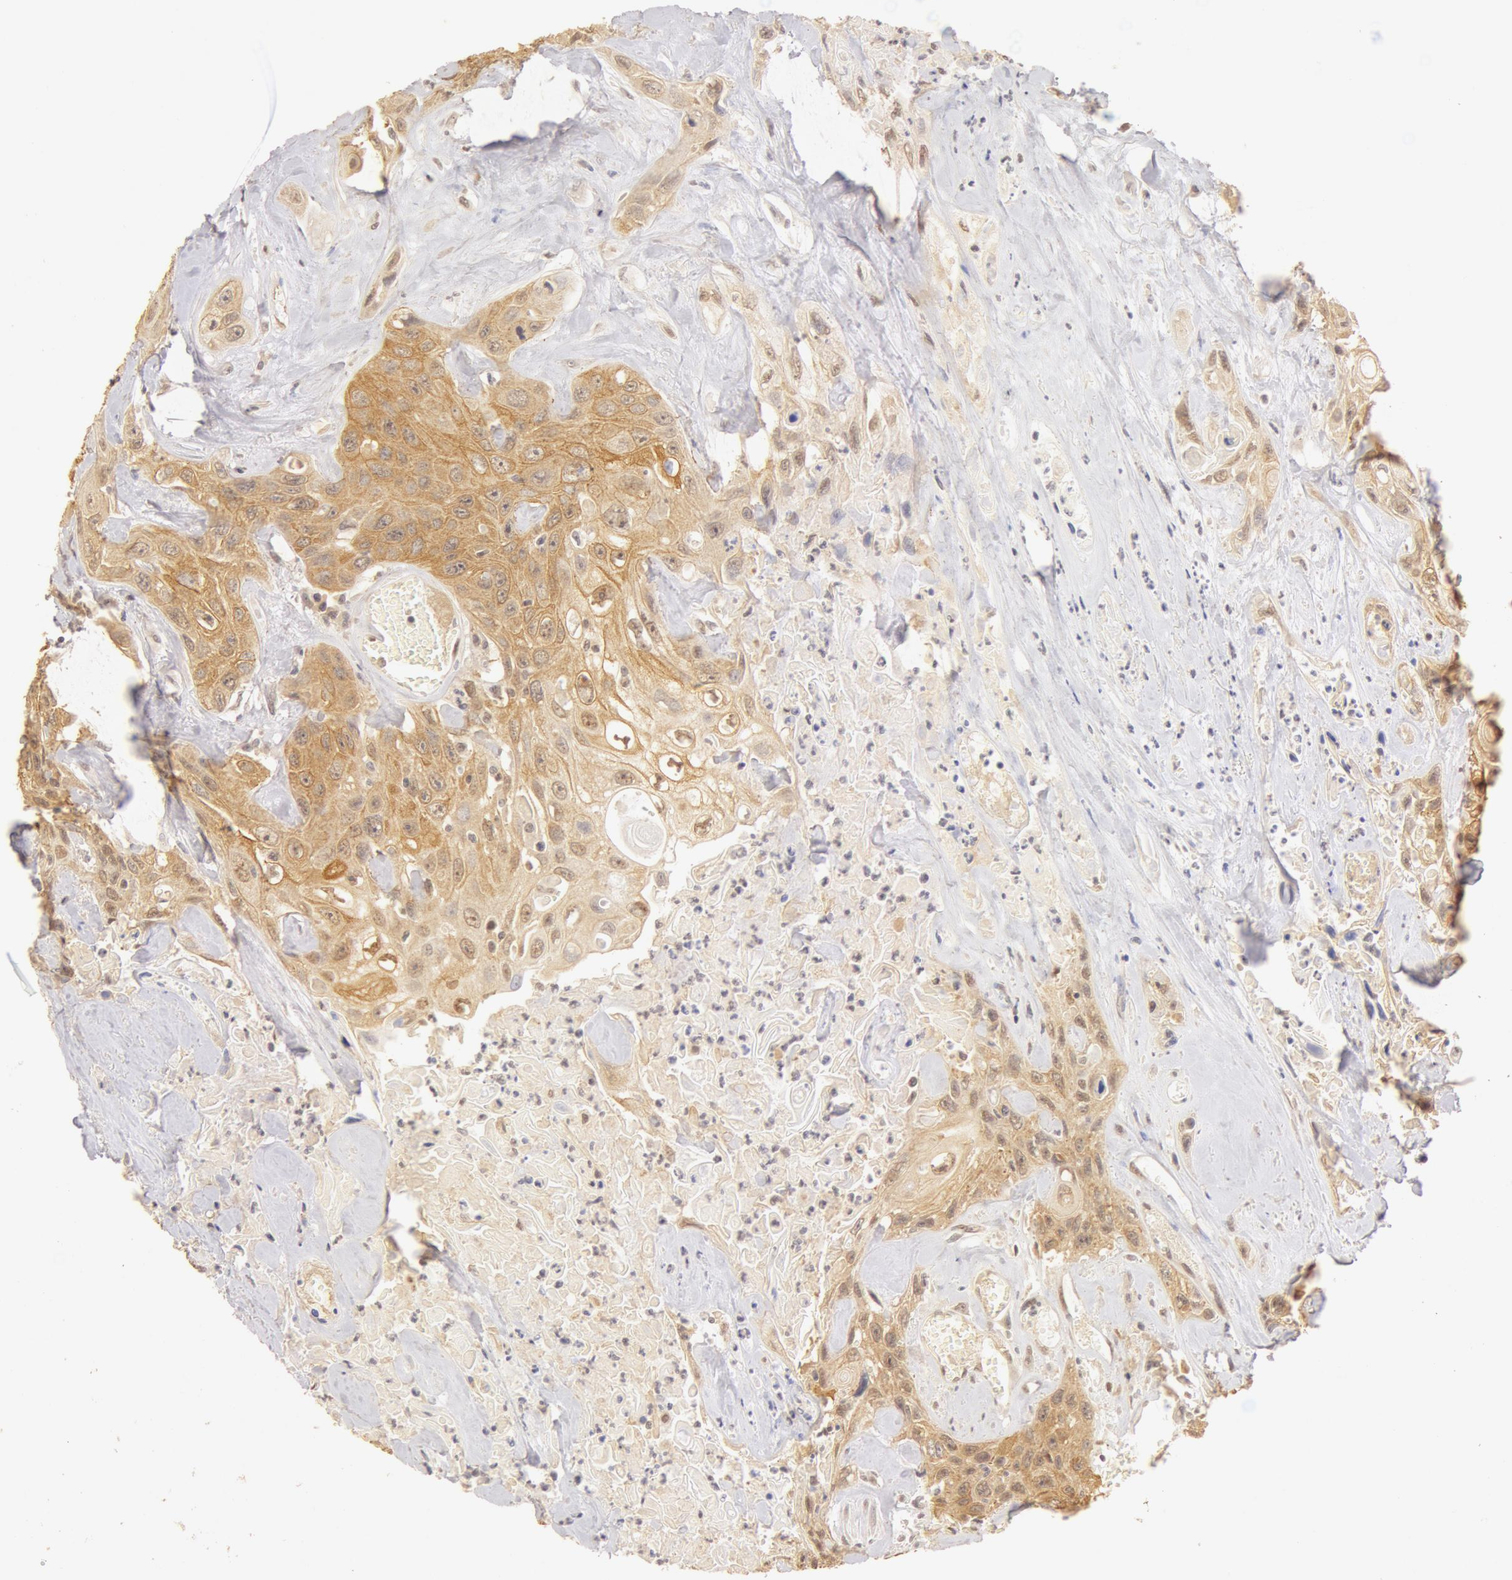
{"staining": {"intensity": "moderate", "quantity": ">75%", "location": "cytoplasmic/membranous,nuclear"}, "tissue": "urothelial cancer", "cell_type": "Tumor cells", "image_type": "cancer", "snomed": [{"axis": "morphology", "description": "Urothelial carcinoma, High grade"}, {"axis": "topography", "description": "Urinary bladder"}], "caption": "Immunohistochemical staining of human urothelial cancer exhibits medium levels of moderate cytoplasmic/membranous and nuclear protein staining in approximately >75% of tumor cells.", "gene": "SNRNP70", "patient": {"sex": "female", "age": 84}}